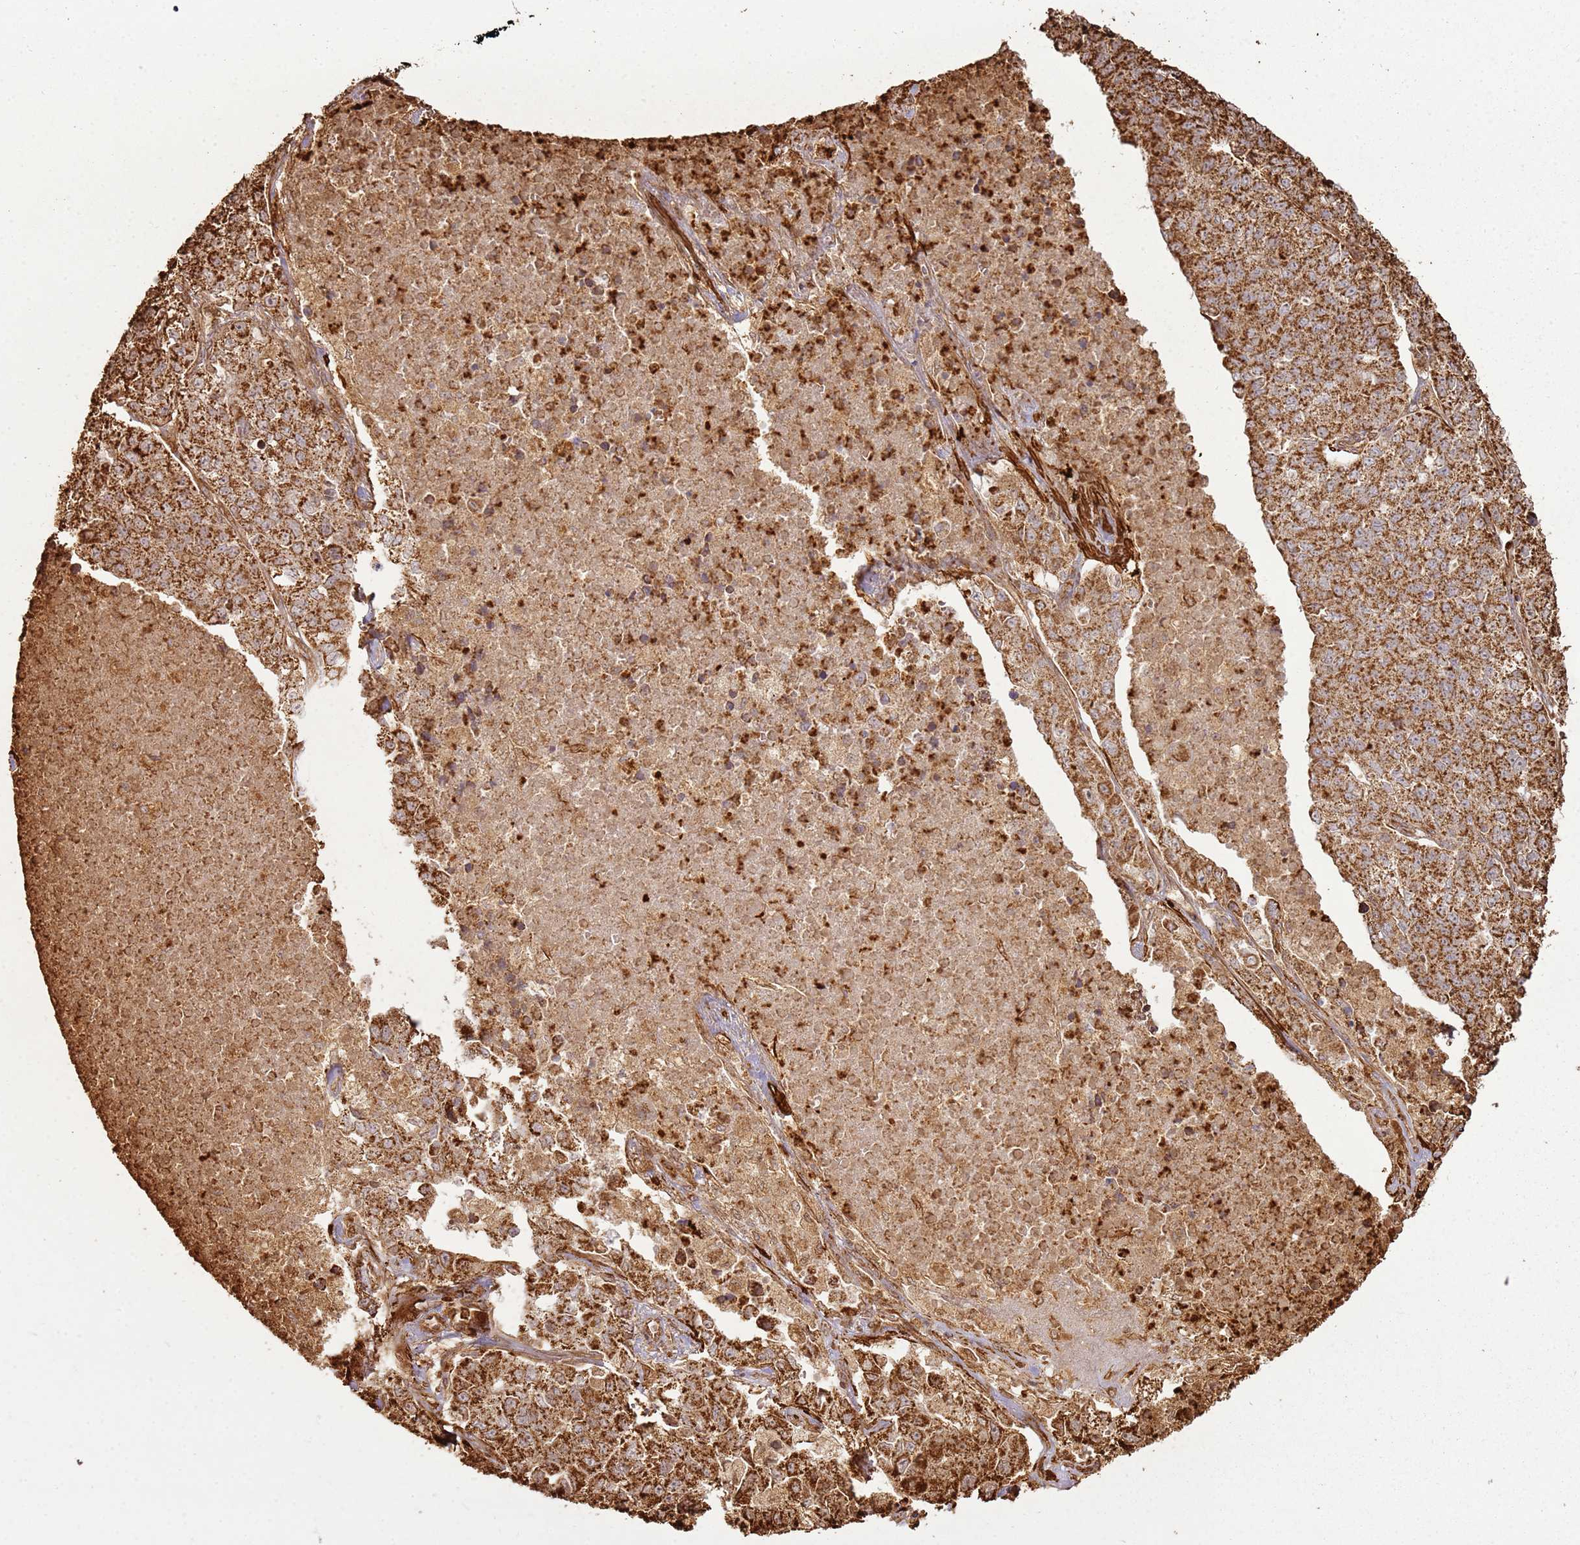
{"staining": {"intensity": "strong", "quantity": ">75%", "location": "cytoplasmic/membranous"}, "tissue": "lung cancer", "cell_type": "Tumor cells", "image_type": "cancer", "snomed": [{"axis": "morphology", "description": "Adenocarcinoma, NOS"}, {"axis": "topography", "description": "Lung"}], "caption": "Immunohistochemical staining of adenocarcinoma (lung) shows strong cytoplasmic/membranous protein positivity in approximately >75% of tumor cells. The staining was performed using DAB, with brown indicating positive protein expression. Nuclei are stained blue with hematoxylin.", "gene": "DDX59", "patient": {"sex": "male", "age": 49}}